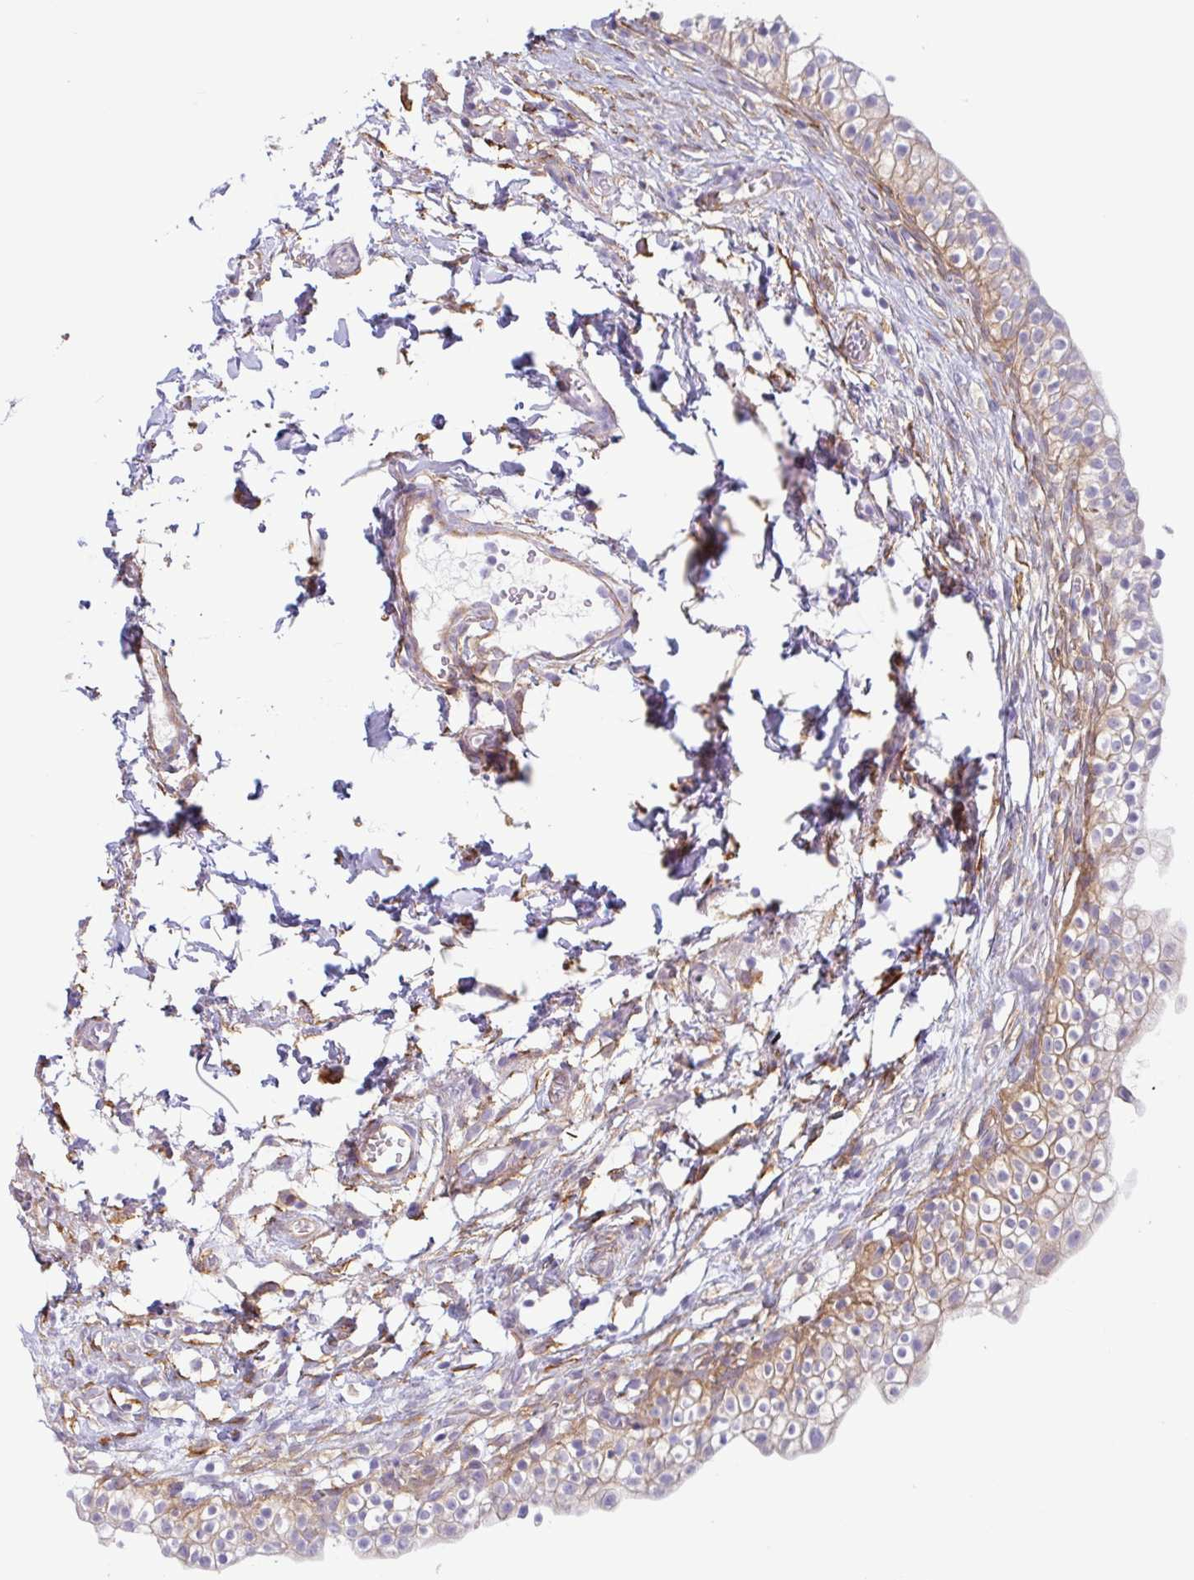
{"staining": {"intensity": "moderate", "quantity": ">75%", "location": "cytoplasmic/membranous"}, "tissue": "urinary bladder", "cell_type": "Urothelial cells", "image_type": "normal", "snomed": [{"axis": "morphology", "description": "Normal tissue, NOS"}, {"axis": "topography", "description": "Urinary bladder"}, {"axis": "topography", "description": "Peripheral nerve tissue"}], "caption": "Immunohistochemistry (IHC) micrograph of benign human urinary bladder stained for a protein (brown), which shows medium levels of moderate cytoplasmic/membranous expression in approximately >75% of urothelial cells.", "gene": "MYH10", "patient": {"sex": "male", "age": 55}}